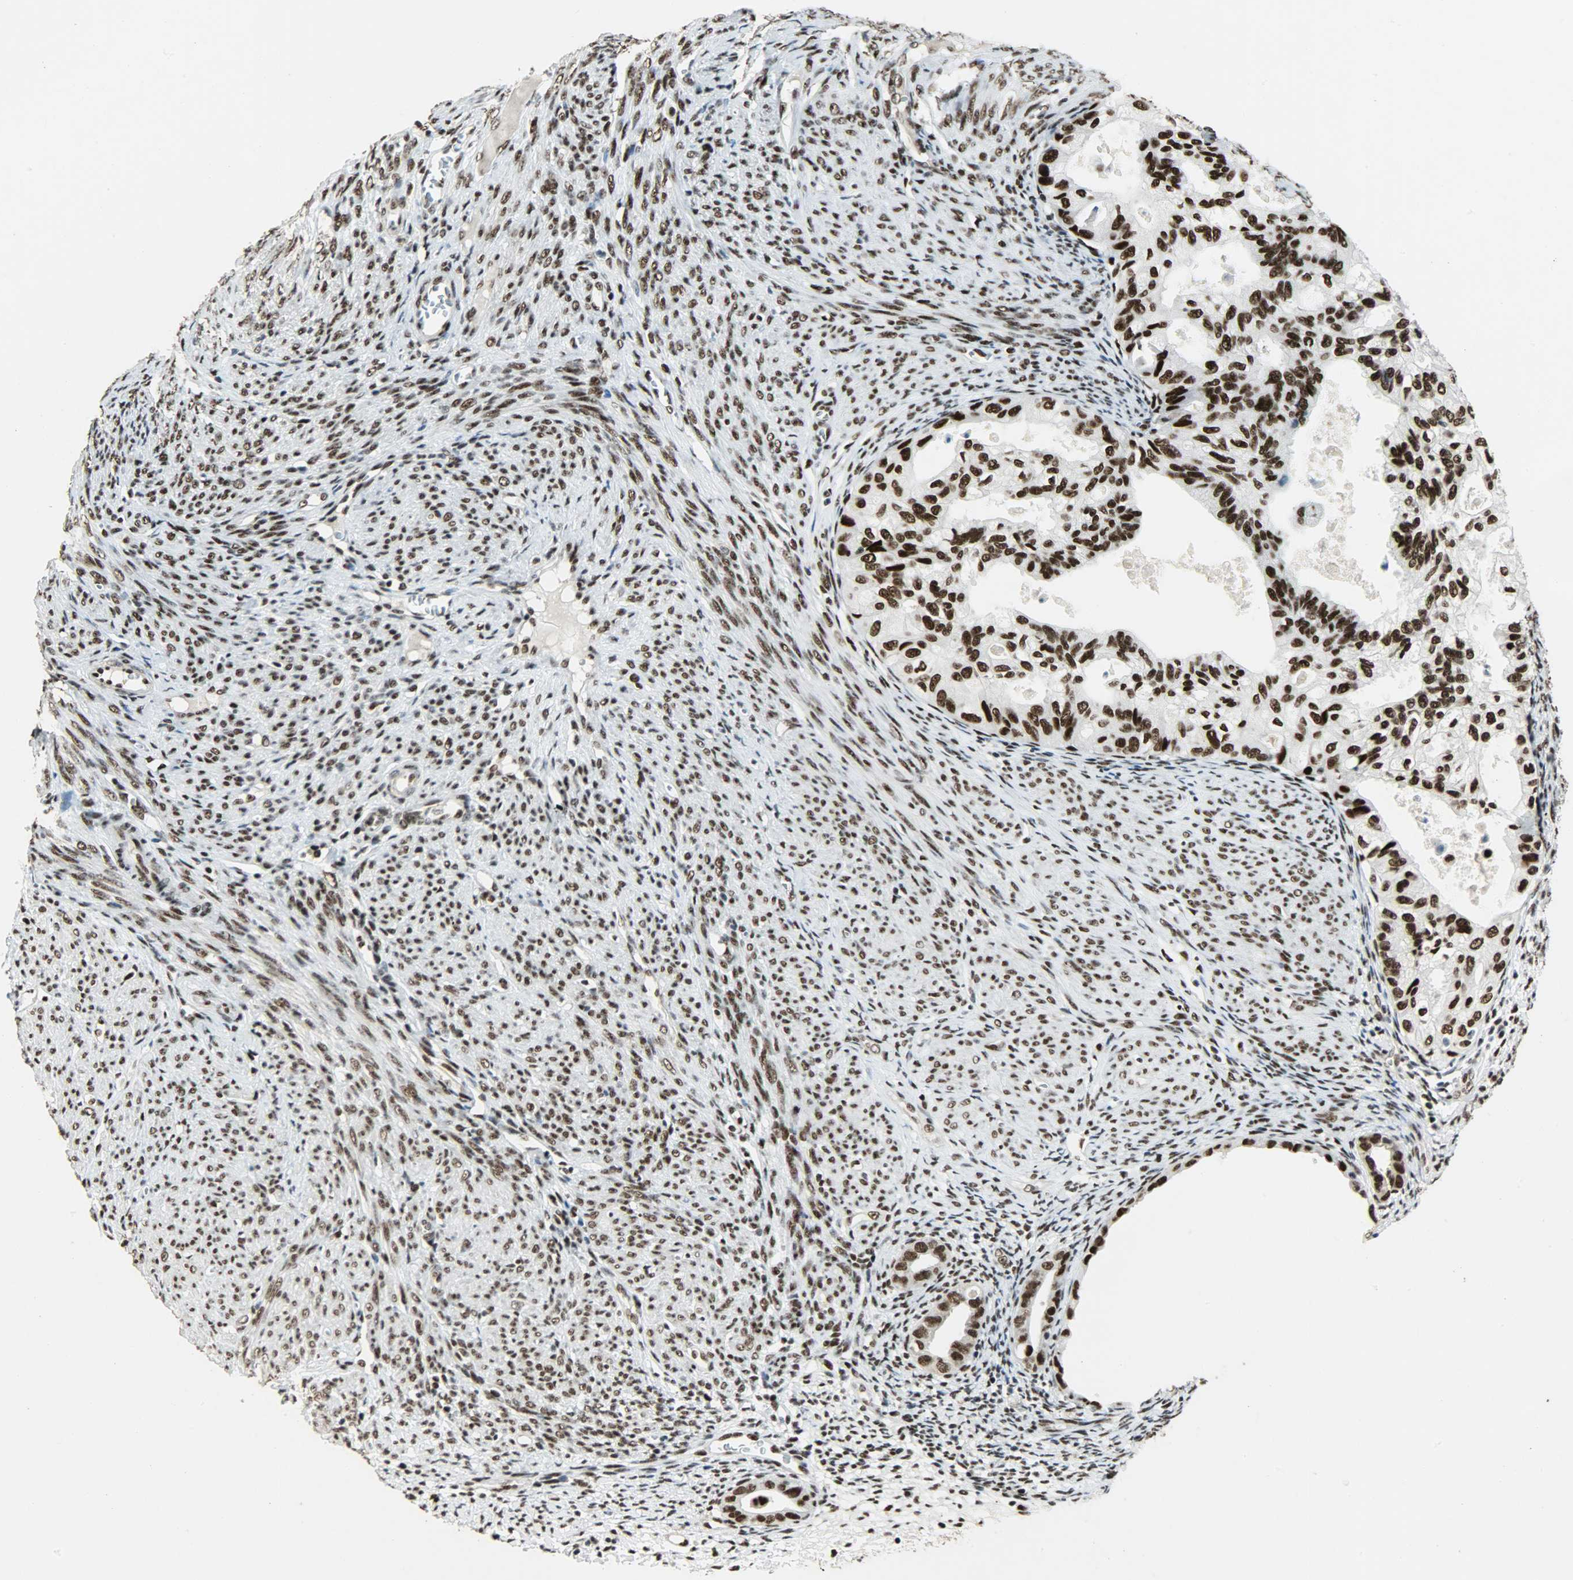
{"staining": {"intensity": "strong", "quantity": ">75%", "location": "nuclear"}, "tissue": "cervical cancer", "cell_type": "Tumor cells", "image_type": "cancer", "snomed": [{"axis": "morphology", "description": "Normal tissue, NOS"}, {"axis": "morphology", "description": "Adenocarcinoma, NOS"}, {"axis": "topography", "description": "Cervix"}, {"axis": "topography", "description": "Endometrium"}], "caption": "Cervical cancer stained for a protein (brown) reveals strong nuclear positive positivity in about >75% of tumor cells.", "gene": "SSB", "patient": {"sex": "female", "age": 86}}